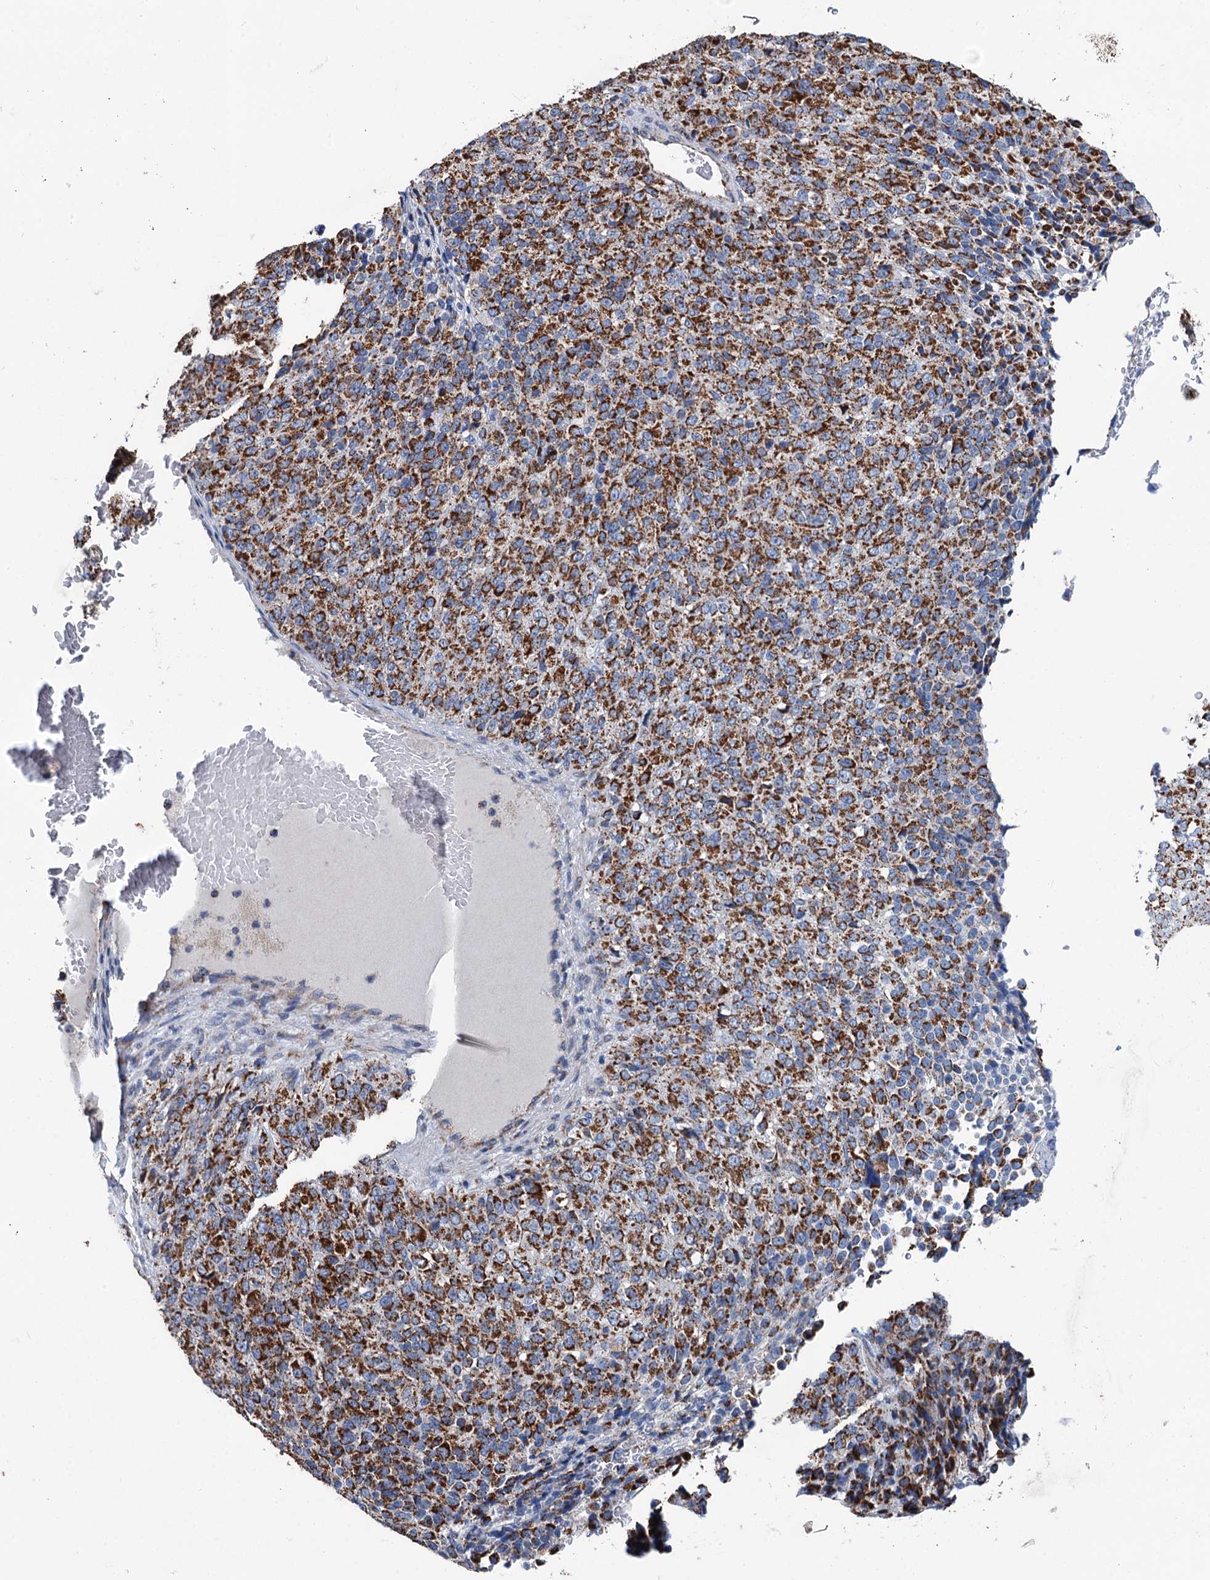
{"staining": {"intensity": "moderate", "quantity": ">75%", "location": "cytoplasmic/membranous"}, "tissue": "melanoma", "cell_type": "Tumor cells", "image_type": "cancer", "snomed": [{"axis": "morphology", "description": "Malignant melanoma, Metastatic site"}, {"axis": "topography", "description": "Brain"}], "caption": "An IHC micrograph of neoplastic tissue is shown. Protein staining in brown shows moderate cytoplasmic/membranous positivity in malignant melanoma (metastatic site) within tumor cells.", "gene": "IVD", "patient": {"sex": "female", "age": 56}}